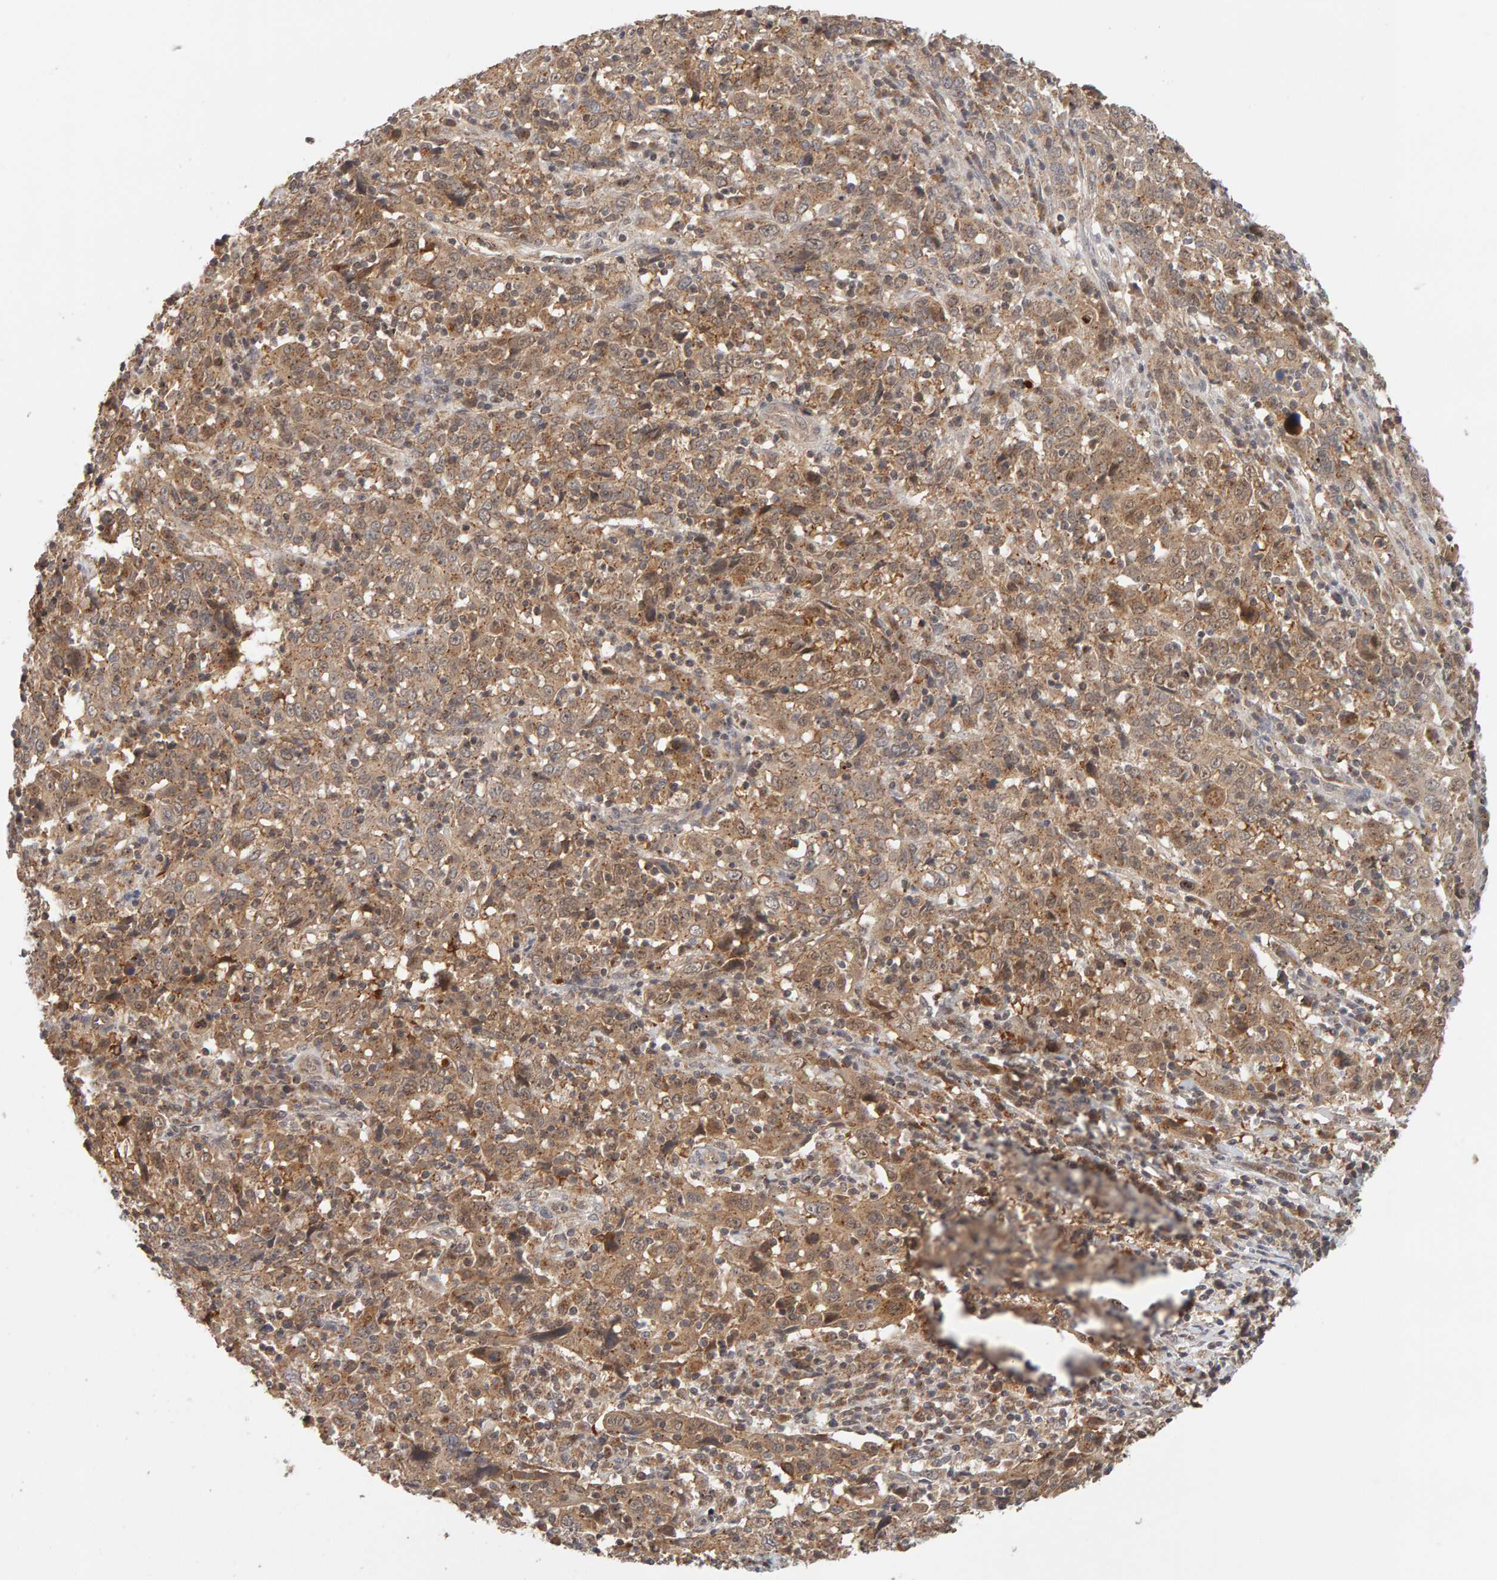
{"staining": {"intensity": "moderate", "quantity": ">75%", "location": "cytoplasmic/membranous"}, "tissue": "cervical cancer", "cell_type": "Tumor cells", "image_type": "cancer", "snomed": [{"axis": "morphology", "description": "Squamous cell carcinoma, NOS"}, {"axis": "topography", "description": "Cervix"}], "caption": "Cervical cancer stained for a protein exhibits moderate cytoplasmic/membranous positivity in tumor cells.", "gene": "DNAJC7", "patient": {"sex": "female", "age": 46}}